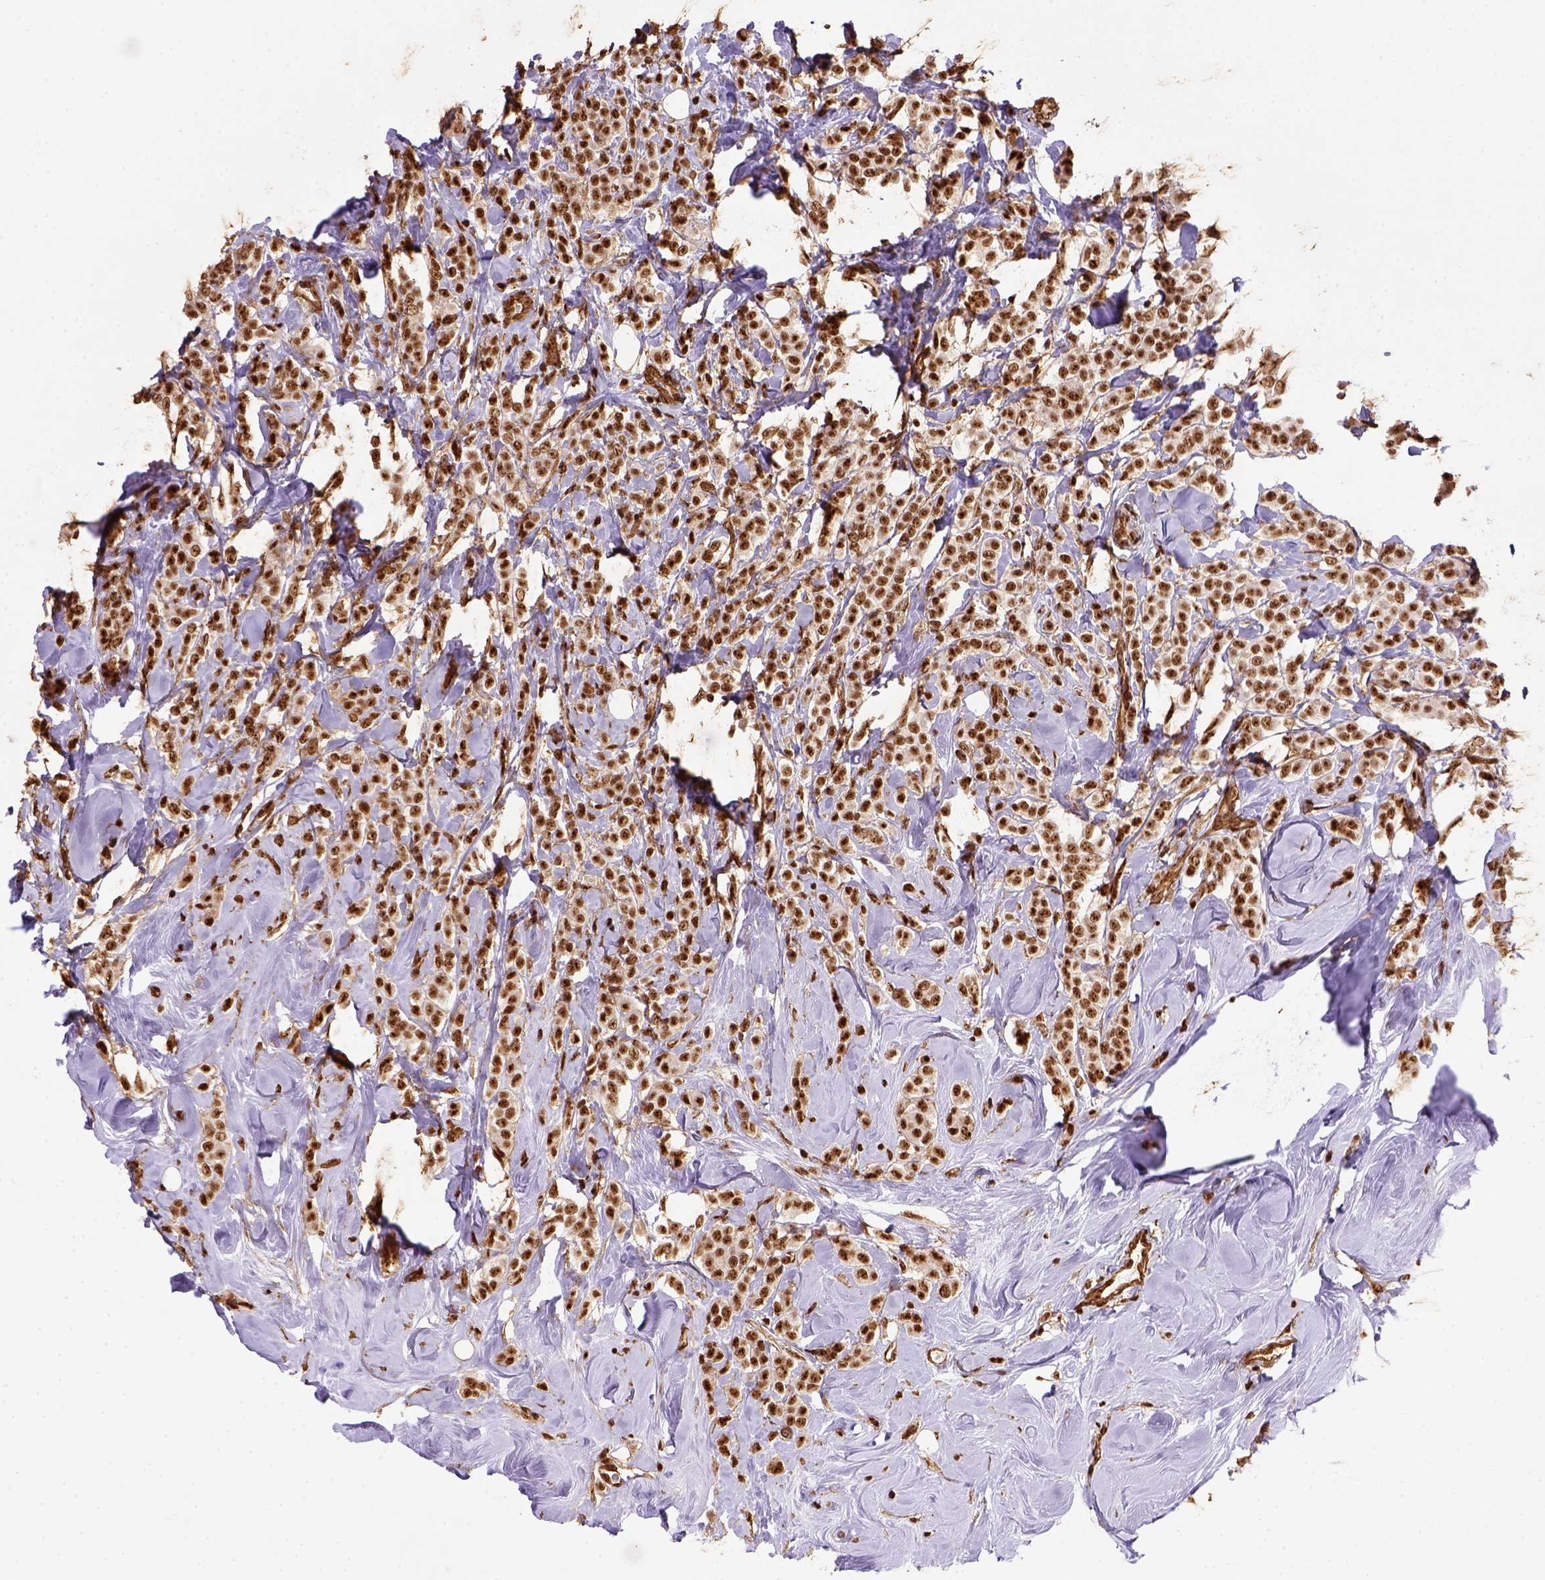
{"staining": {"intensity": "strong", "quantity": ">75%", "location": "nuclear"}, "tissue": "breast cancer", "cell_type": "Tumor cells", "image_type": "cancer", "snomed": [{"axis": "morphology", "description": "Lobular carcinoma"}, {"axis": "topography", "description": "Breast"}], "caption": "IHC (DAB (3,3'-diaminobenzidine)) staining of breast lobular carcinoma demonstrates strong nuclear protein positivity in about >75% of tumor cells.", "gene": "PPIG", "patient": {"sex": "female", "age": 49}}